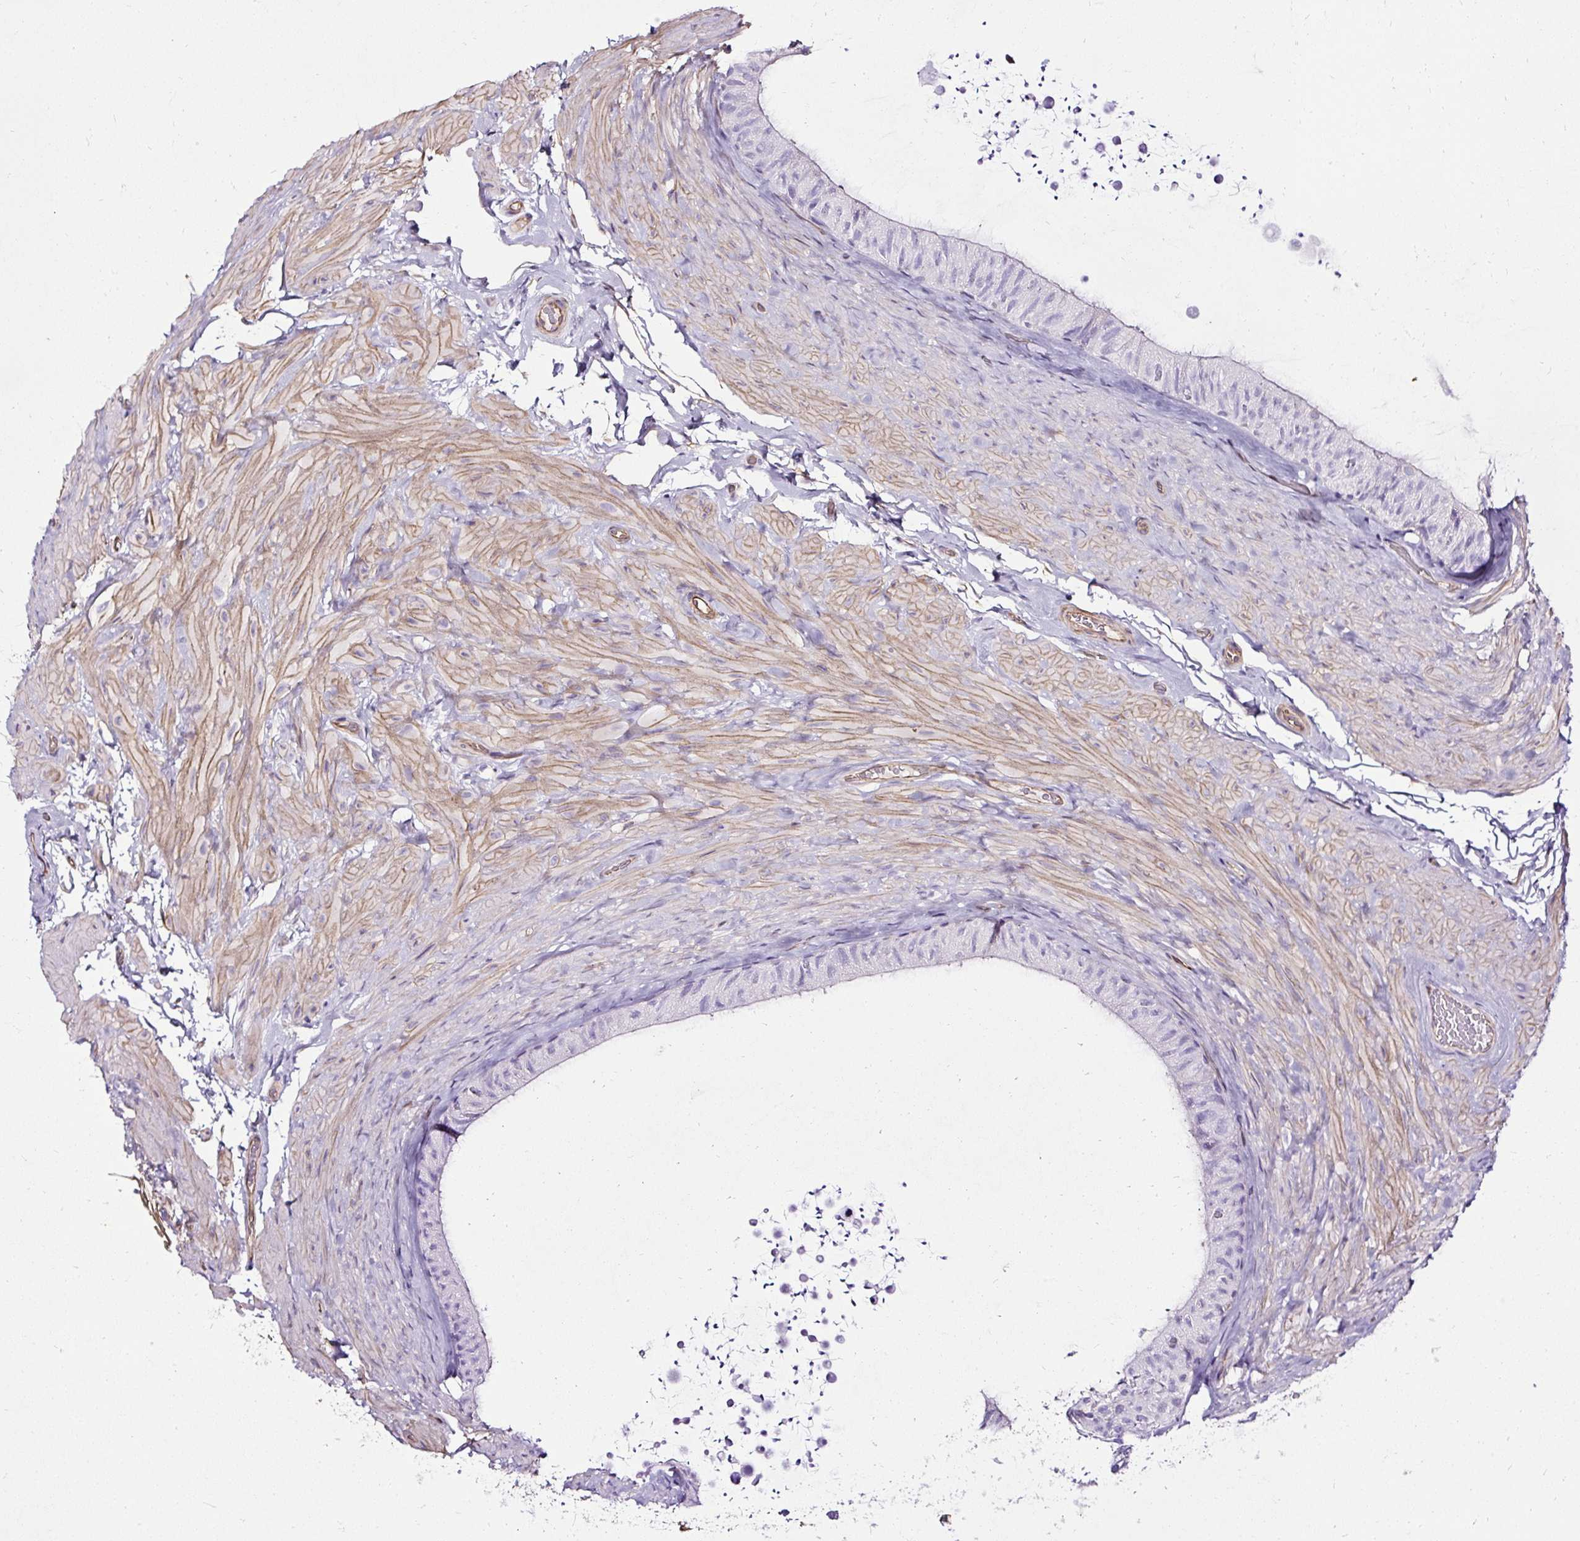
{"staining": {"intensity": "negative", "quantity": "none", "location": "none"}, "tissue": "epididymis", "cell_type": "Glandular cells", "image_type": "normal", "snomed": [{"axis": "morphology", "description": "Normal tissue, NOS"}, {"axis": "topography", "description": "Epididymis, spermatic cord, NOS"}, {"axis": "topography", "description": "Epididymis"}], "caption": "A photomicrograph of human epididymis is negative for staining in glandular cells. Nuclei are stained in blue.", "gene": "SLC7A8", "patient": {"sex": "male", "age": 31}}